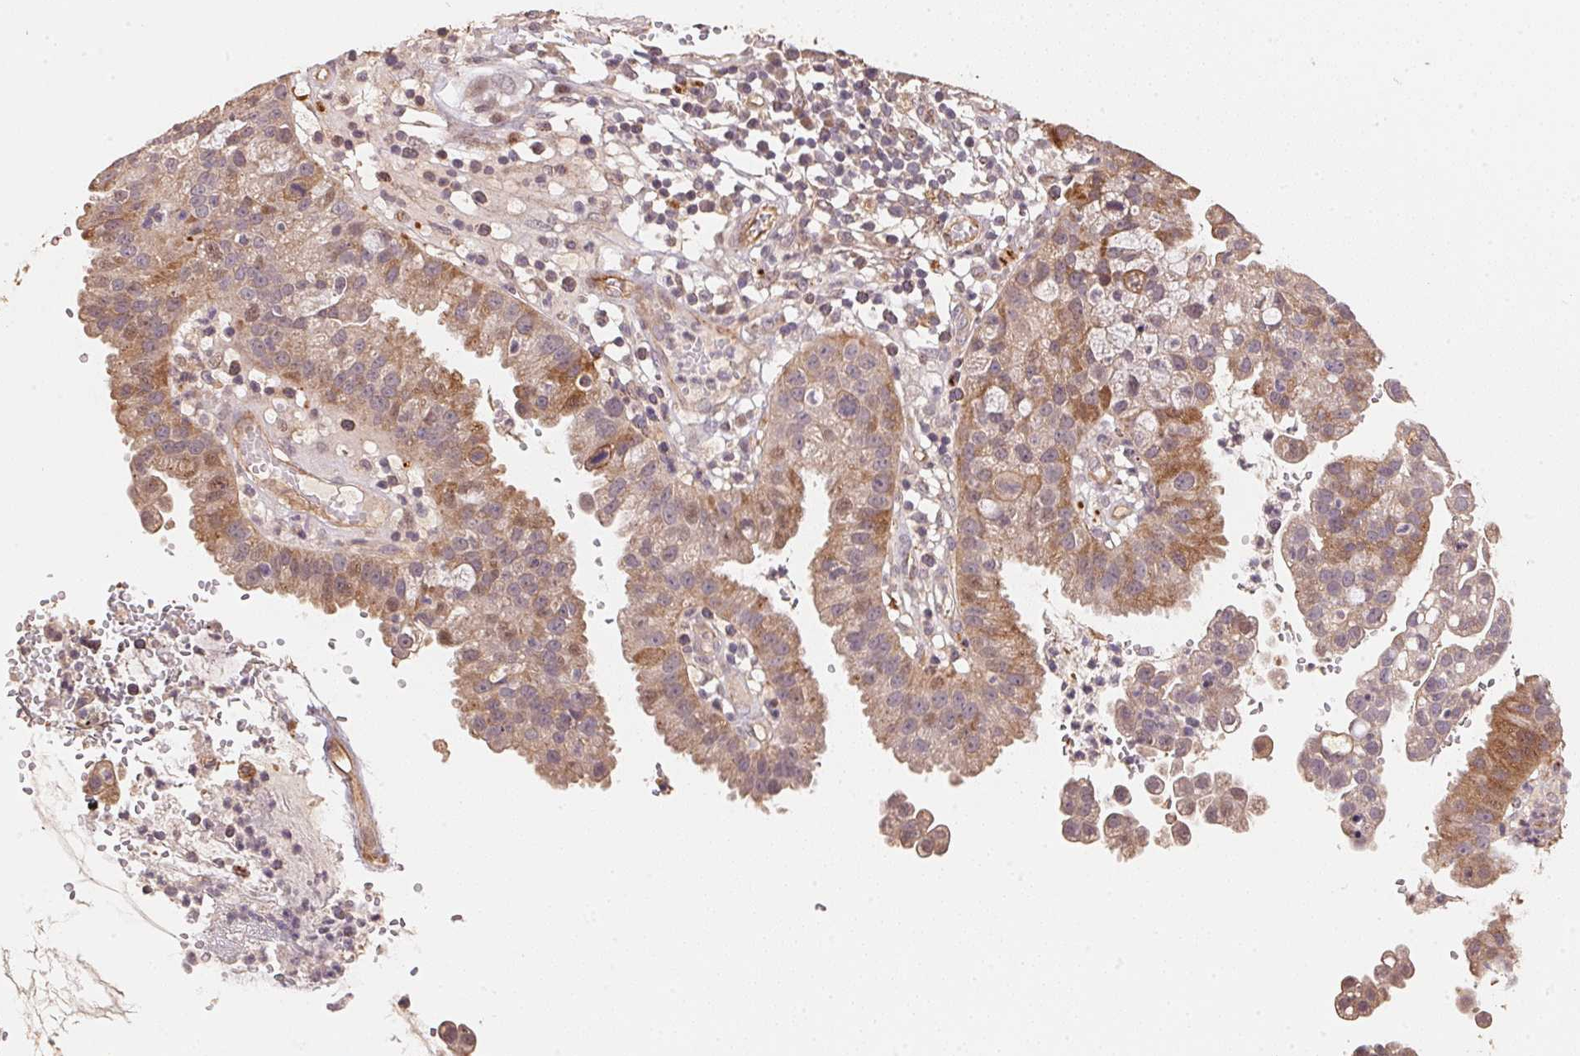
{"staining": {"intensity": "moderate", "quantity": "25%-75%", "location": "cytoplasmic/membranous"}, "tissue": "cervical cancer", "cell_type": "Tumor cells", "image_type": "cancer", "snomed": [{"axis": "morphology", "description": "Adenocarcinoma, NOS"}, {"axis": "topography", "description": "Cervix"}], "caption": "Protein staining reveals moderate cytoplasmic/membranous expression in about 25%-75% of tumor cells in cervical cancer.", "gene": "TMEM222", "patient": {"sex": "female", "age": 34}}